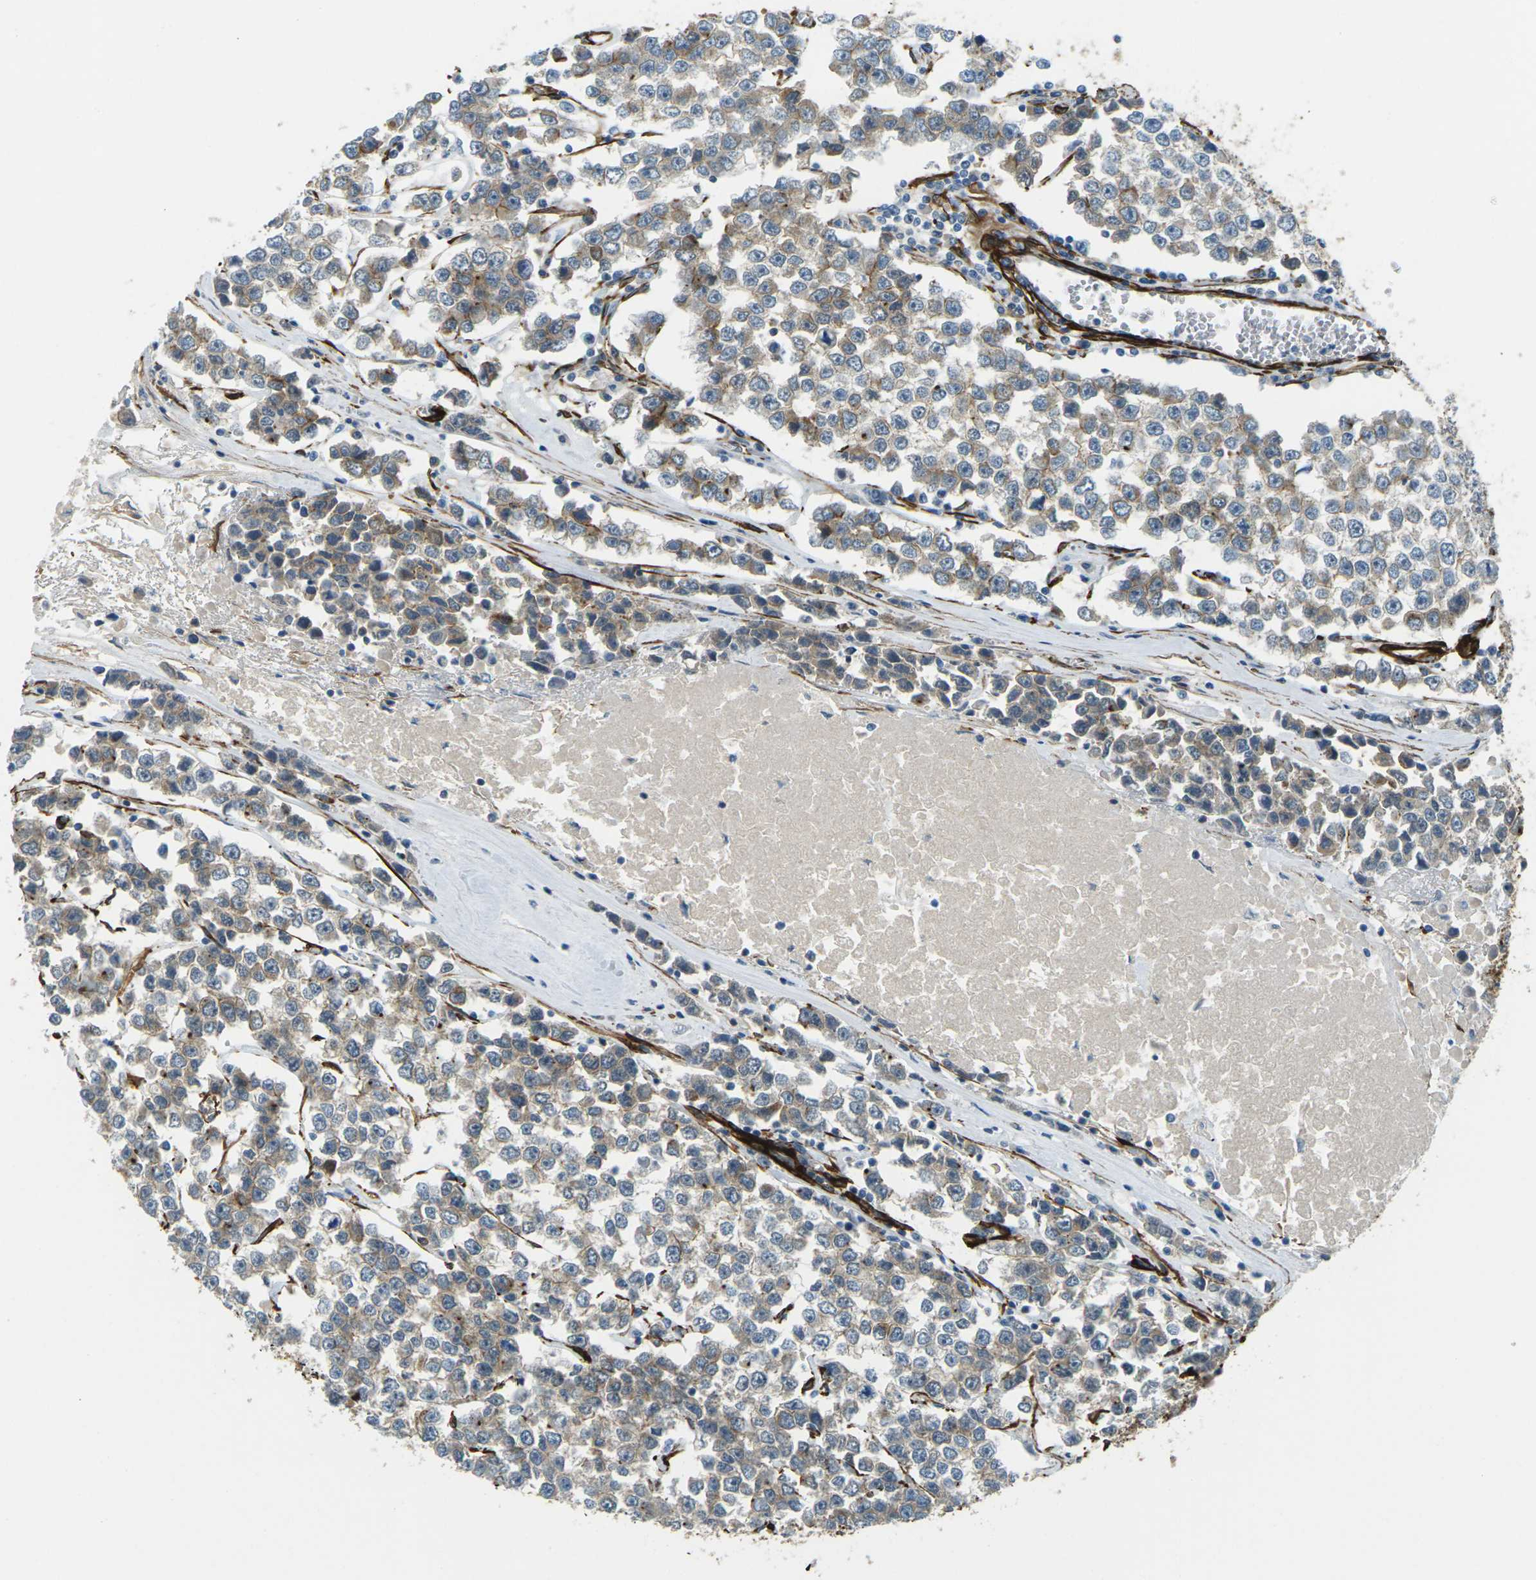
{"staining": {"intensity": "weak", "quantity": "25%-75%", "location": "cytoplasmic/membranous"}, "tissue": "testis cancer", "cell_type": "Tumor cells", "image_type": "cancer", "snomed": [{"axis": "morphology", "description": "Seminoma, NOS"}, {"axis": "morphology", "description": "Carcinoma, Embryonal, NOS"}, {"axis": "topography", "description": "Testis"}], "caption": "About 25%-75% of tumor cells in human testis cancer (embryonal carcinoma) display weak cytoplasmic/membranous protein staining as visualized by brown immunohistochemical staining.", "gene": "GRAMD1C", "patient": {"sex": "male", "age": 52}}